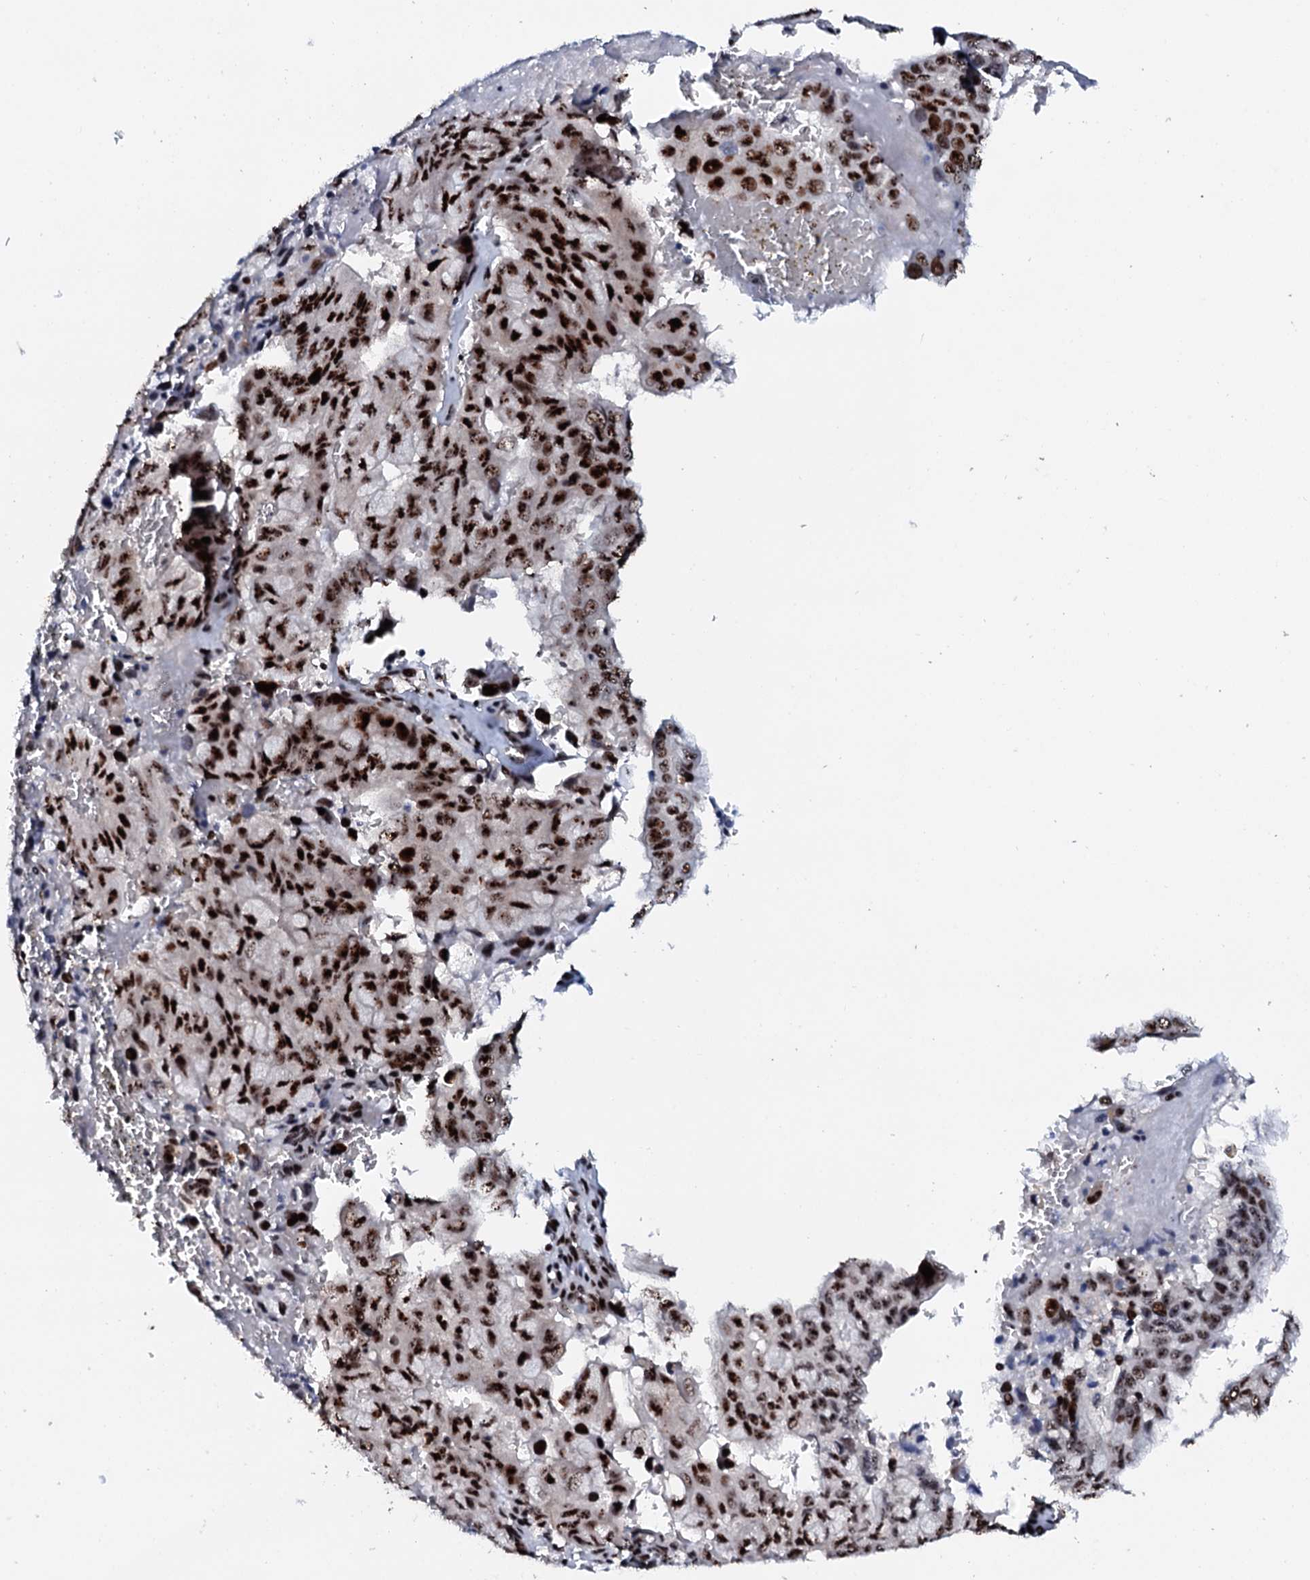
{"staining": {"intensity": "strong", "quantity": ">75%", "location": "nuclear"}, "tissue": "pancreatic cancer", "cell_type": "Tumor cells", "image_type": "cancer", "snomed": [{"axis": "morphology", "description": "Adenocarcinoma, NOS"}, {"axis": "topography", "description": "Pancreas"}], "caption": "An immunohistochemistry (IHC) image of neoplastic tissue is shown. Protein staining in brown shows strong nuclear positivity in adenocarcinoma (pancreatic) within tumor cells.", "gene": "NEUROG3", "patient": {"sex": "male", "age": 51}}